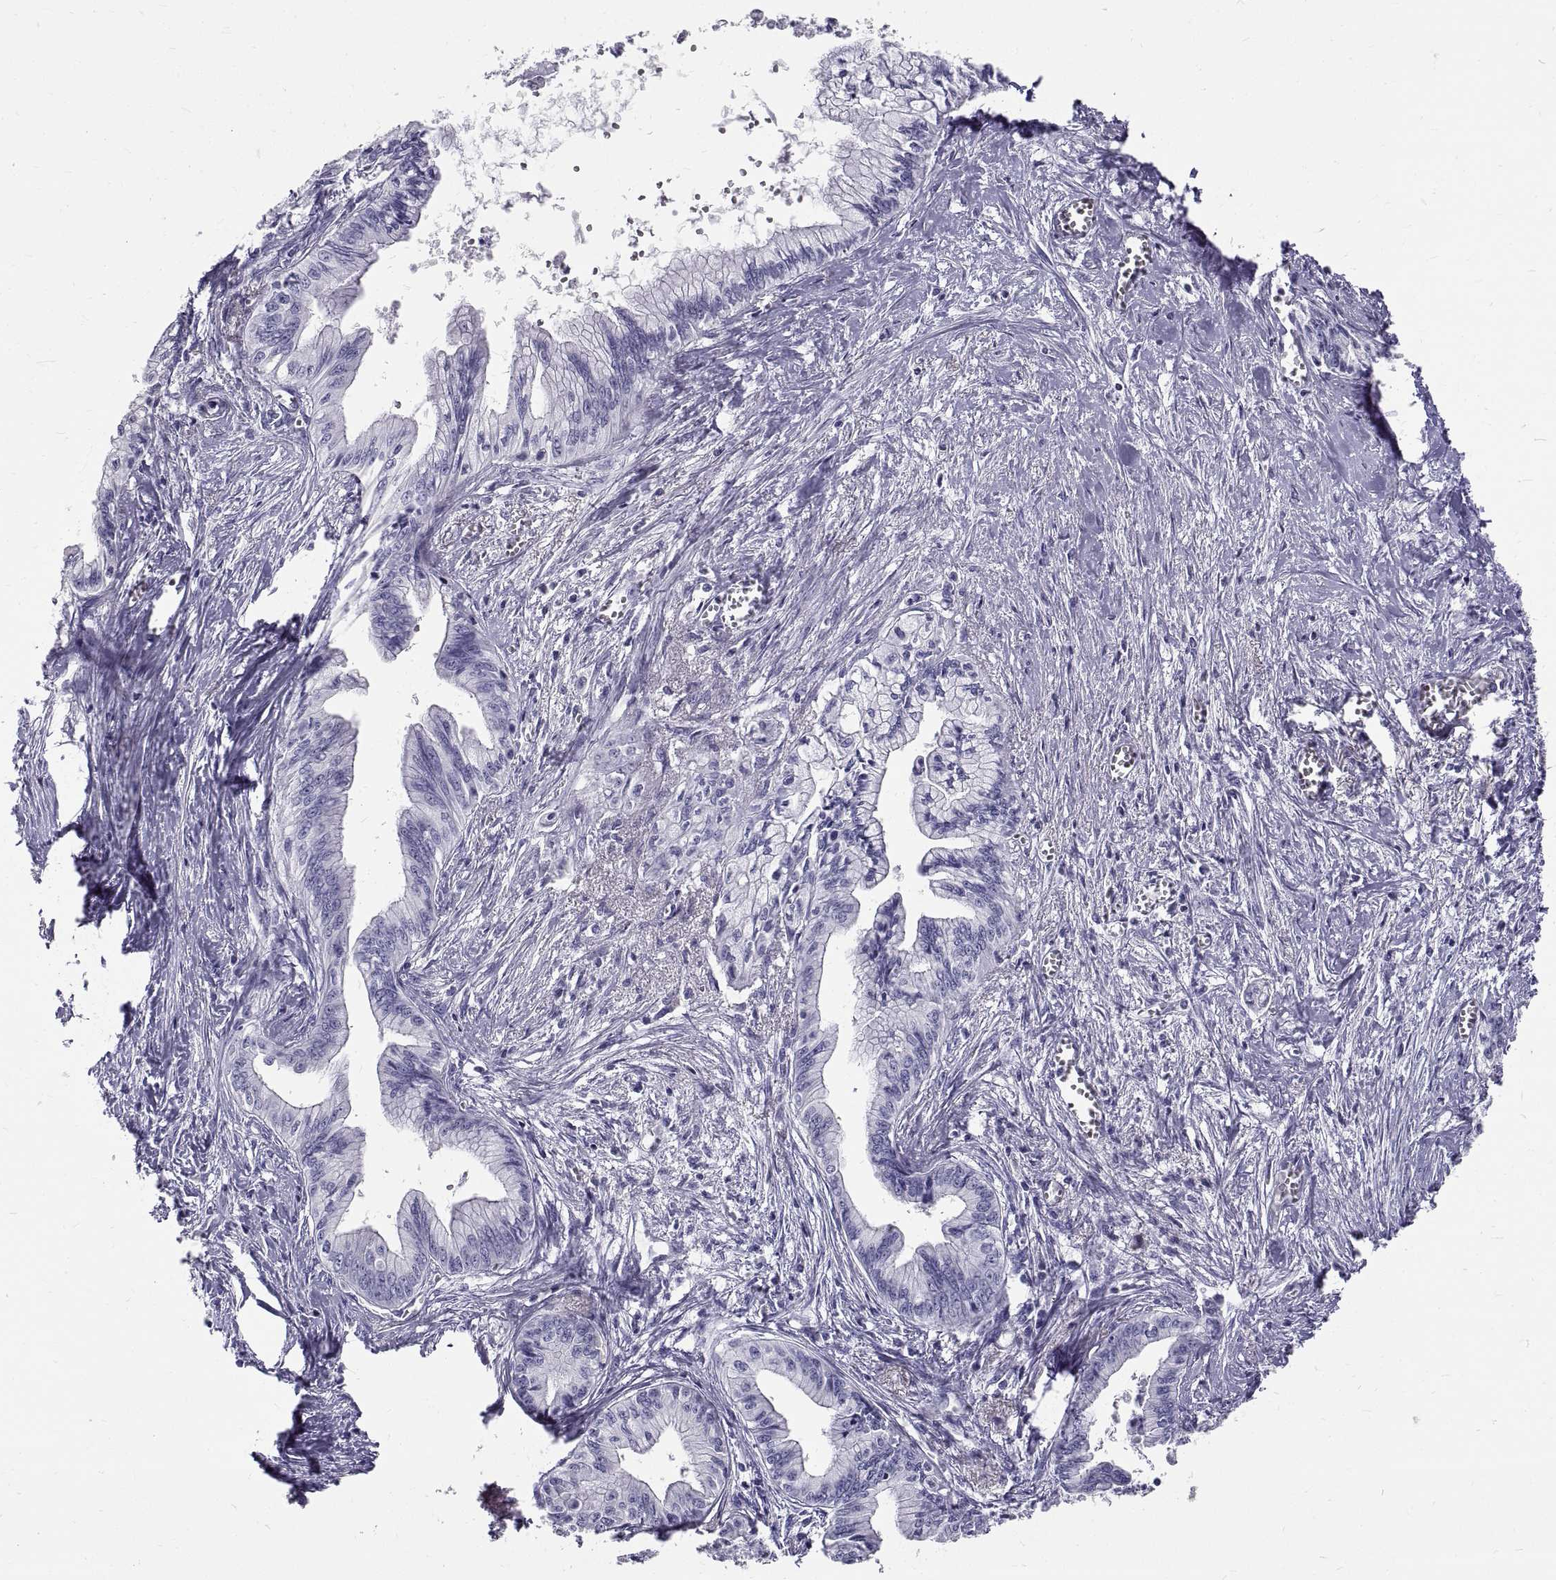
{"staining": {"intensity": "negative", "quantity": "none", "location": "none"}, "tissue": "pancreatic cancer", "cell_type": "Tumor cells", "image_type": "cancer", "snomed": [{"axis": "morphology", "description": "Adenocarcinoma, NOS"}, {"axis": "topography", "description": "Pancreas"}], "caption": "A histopathology image of human adenocarcinoma (pancreatic) is negative for staining in tumor cells.", "gene": "GNG12", "patient": {"sex": "female", "age": 61}}